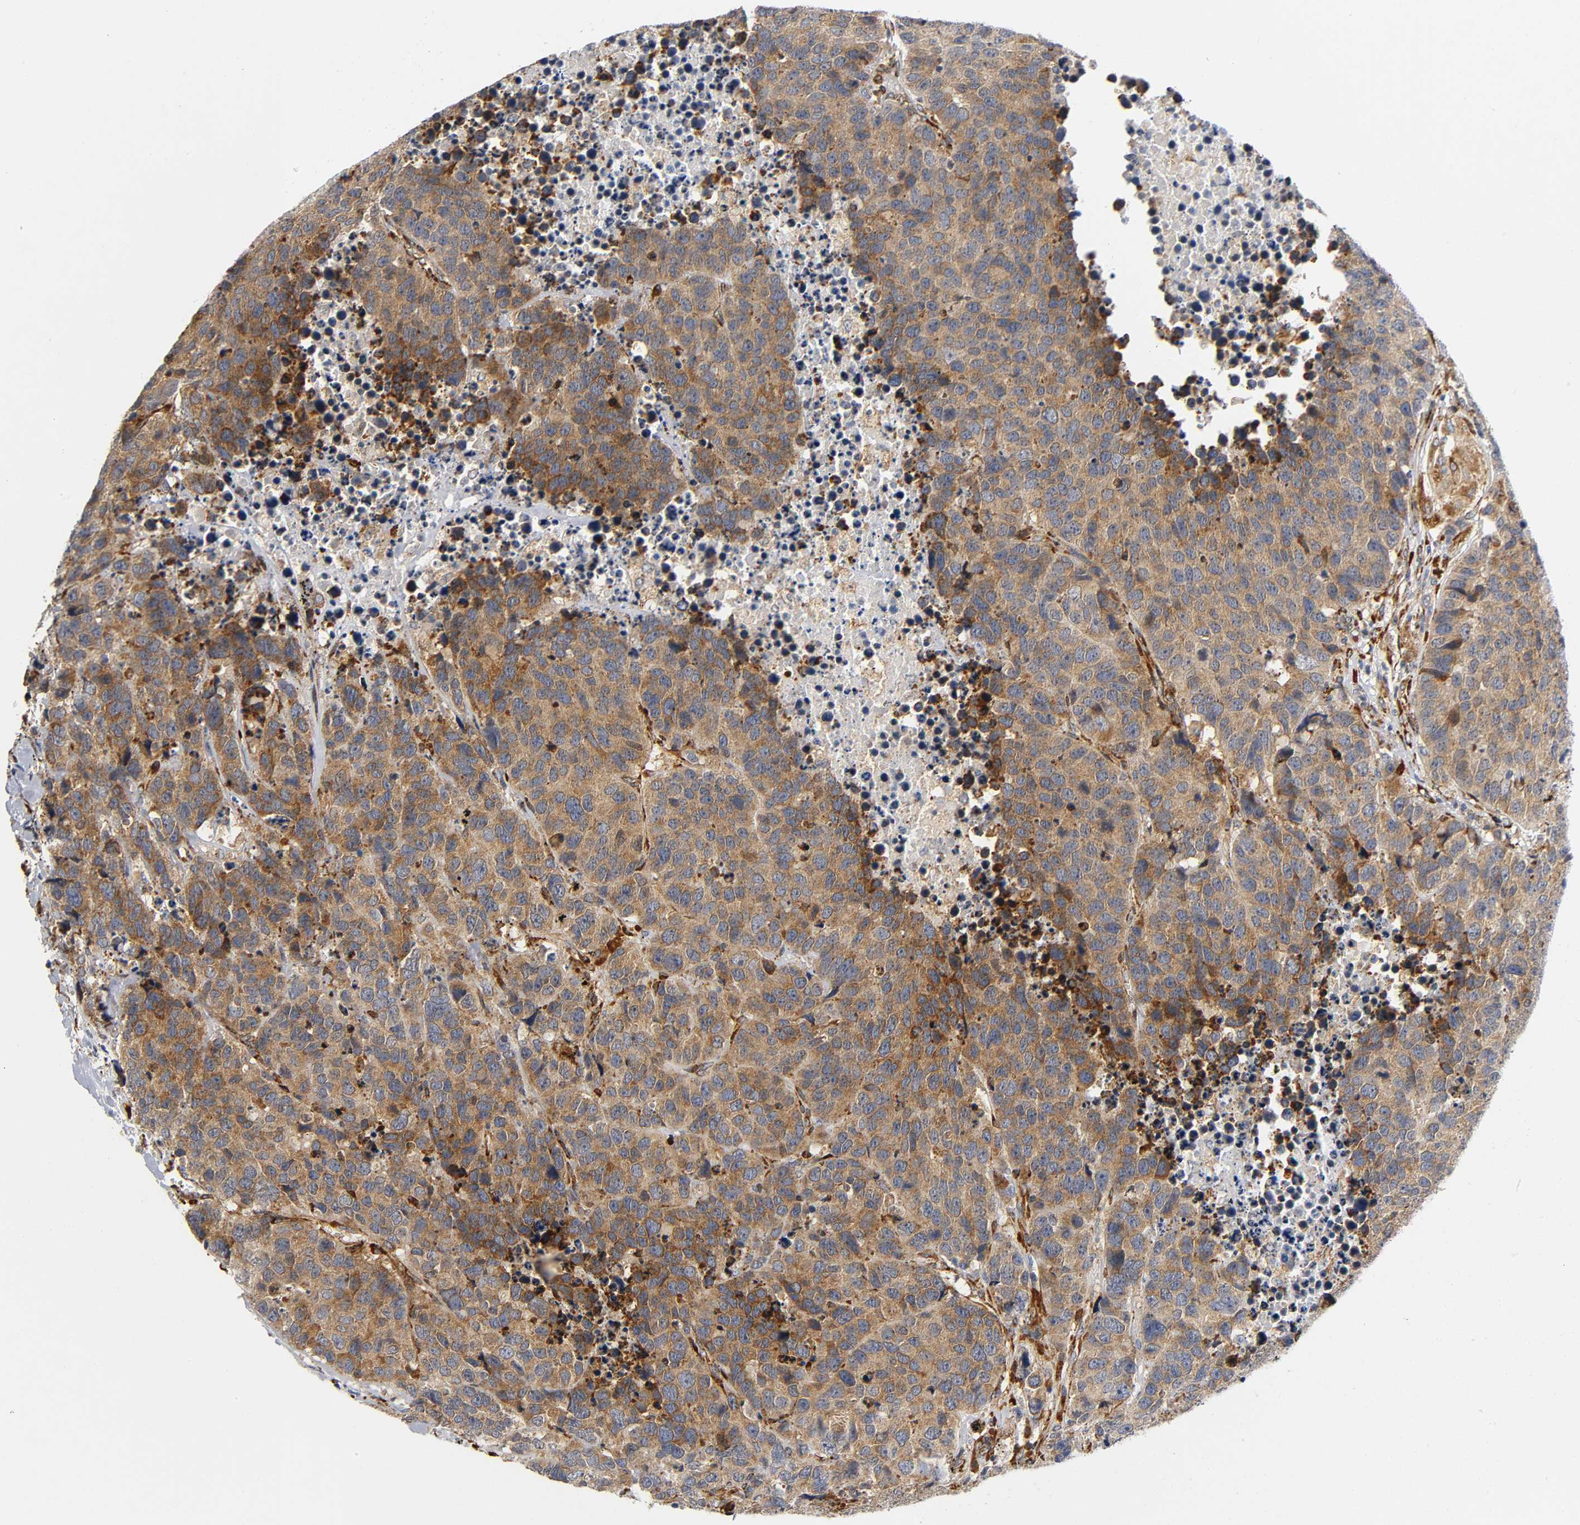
{"staining": {"intensity": "moderate", "quantity": ">75%", "location": "cytoplasmic/membranous"}, "tissue": "carcinoid", "cell_type": "Tumor cells", "image_type": "cancer", "snomed": [{"axis": "morphology", "description": "Carcinoid, malignant, NOS"}, {"axis": "topography", "description": "Lung"}], "caption": "Immunohistochemistry (IHC) image of human carcinoid stained for a protein (brown), which exhibits medium levels of moderate cytoplasmic/membranous staining in about >75% of tumor cells.", "gene": "SOS2", "patient": {"sex": "male", "age": 60}}